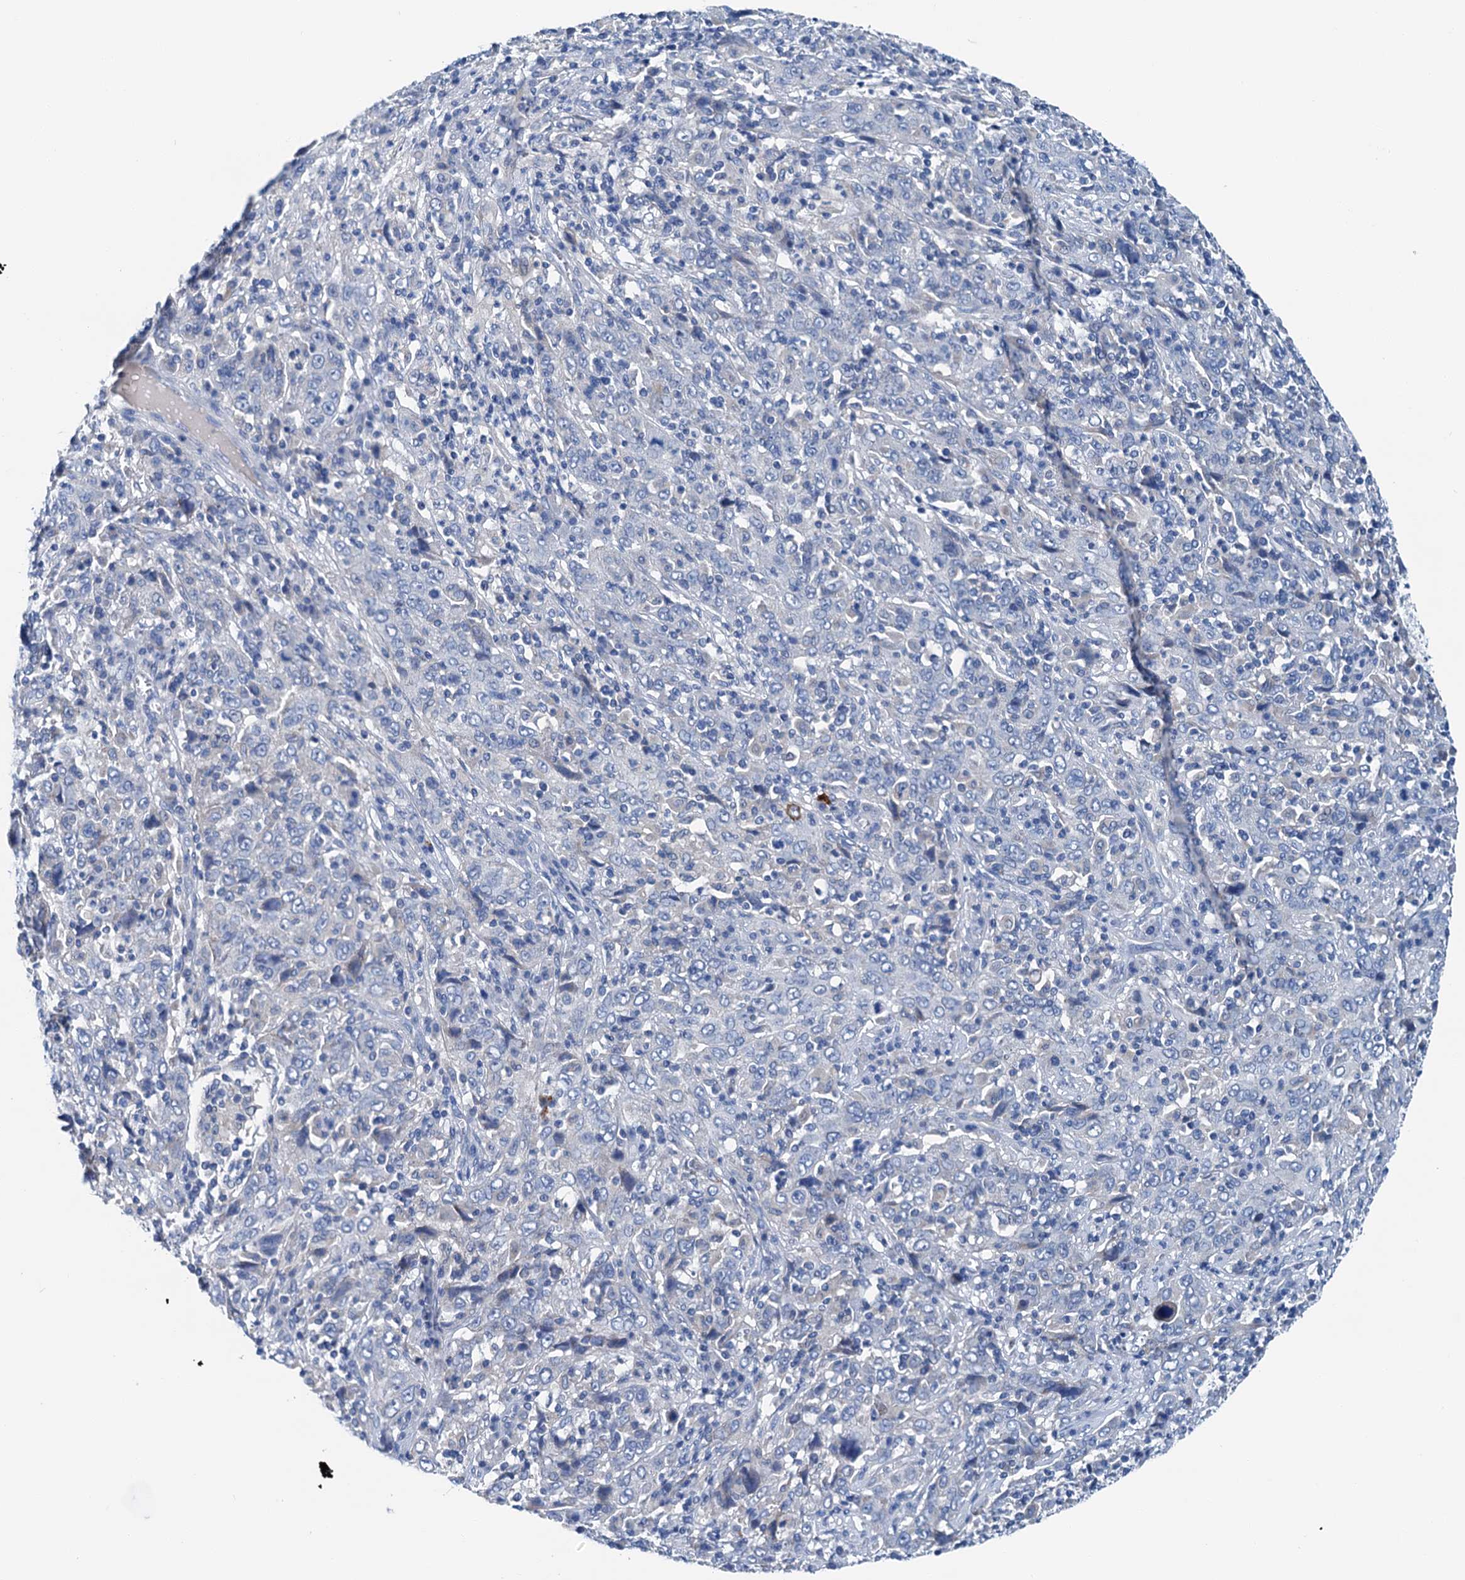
{"staining": {"intensity": "negative", "quantity": "none", "location": "none"}, "tissue": "cervical cancer", "cell_type": "Tumor cells", "image_type": "cancer", "snomed": [{"axis": "morphology", "description": "Squamous cell carcinoma, NOS"}, {"axis": "topography", "description": "Cervix"}], "caption": "IHC photomicrograph of human cervical cancer (squamous cell carcinoma) stained for a protein (brown), which reveals no positivity in tumor cells.", "gene": "KNDC1", "patient": {"sex": "female", "age": 46}}